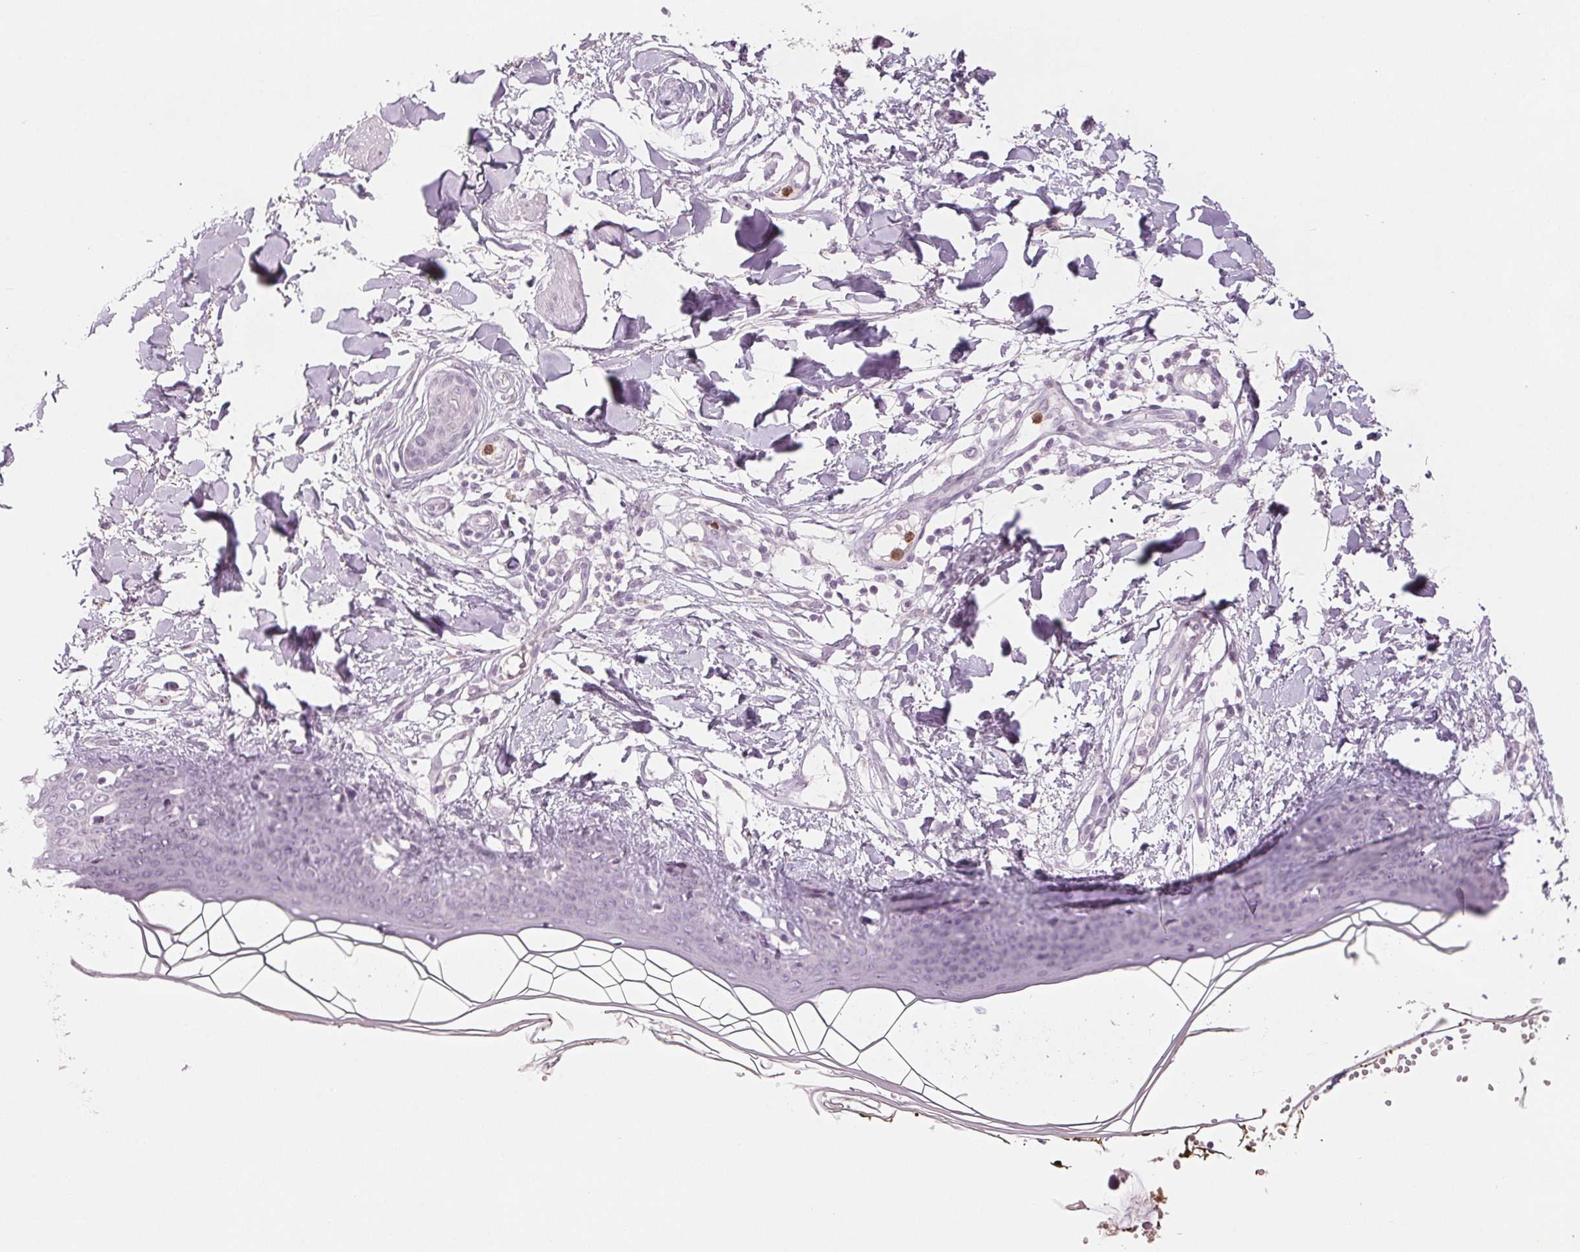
{"staining": {"intensity": "negative", "quantity": "none", "location": "none"}, "tissue": "skin", "cell_type": "Fibroblasts", "image_type": "normal", "snomed": [{"axis": "morphology", "description": "Normal tissue, NOS"}, {"axis": "topography", "description": "Skin"}], "caption": "Human skin stained for a protein using immunohistochemistry (IHC) shows no positivity in fibroblasts.", "gene": "LTF", "patient": {"sex": "female", "age": 34}}